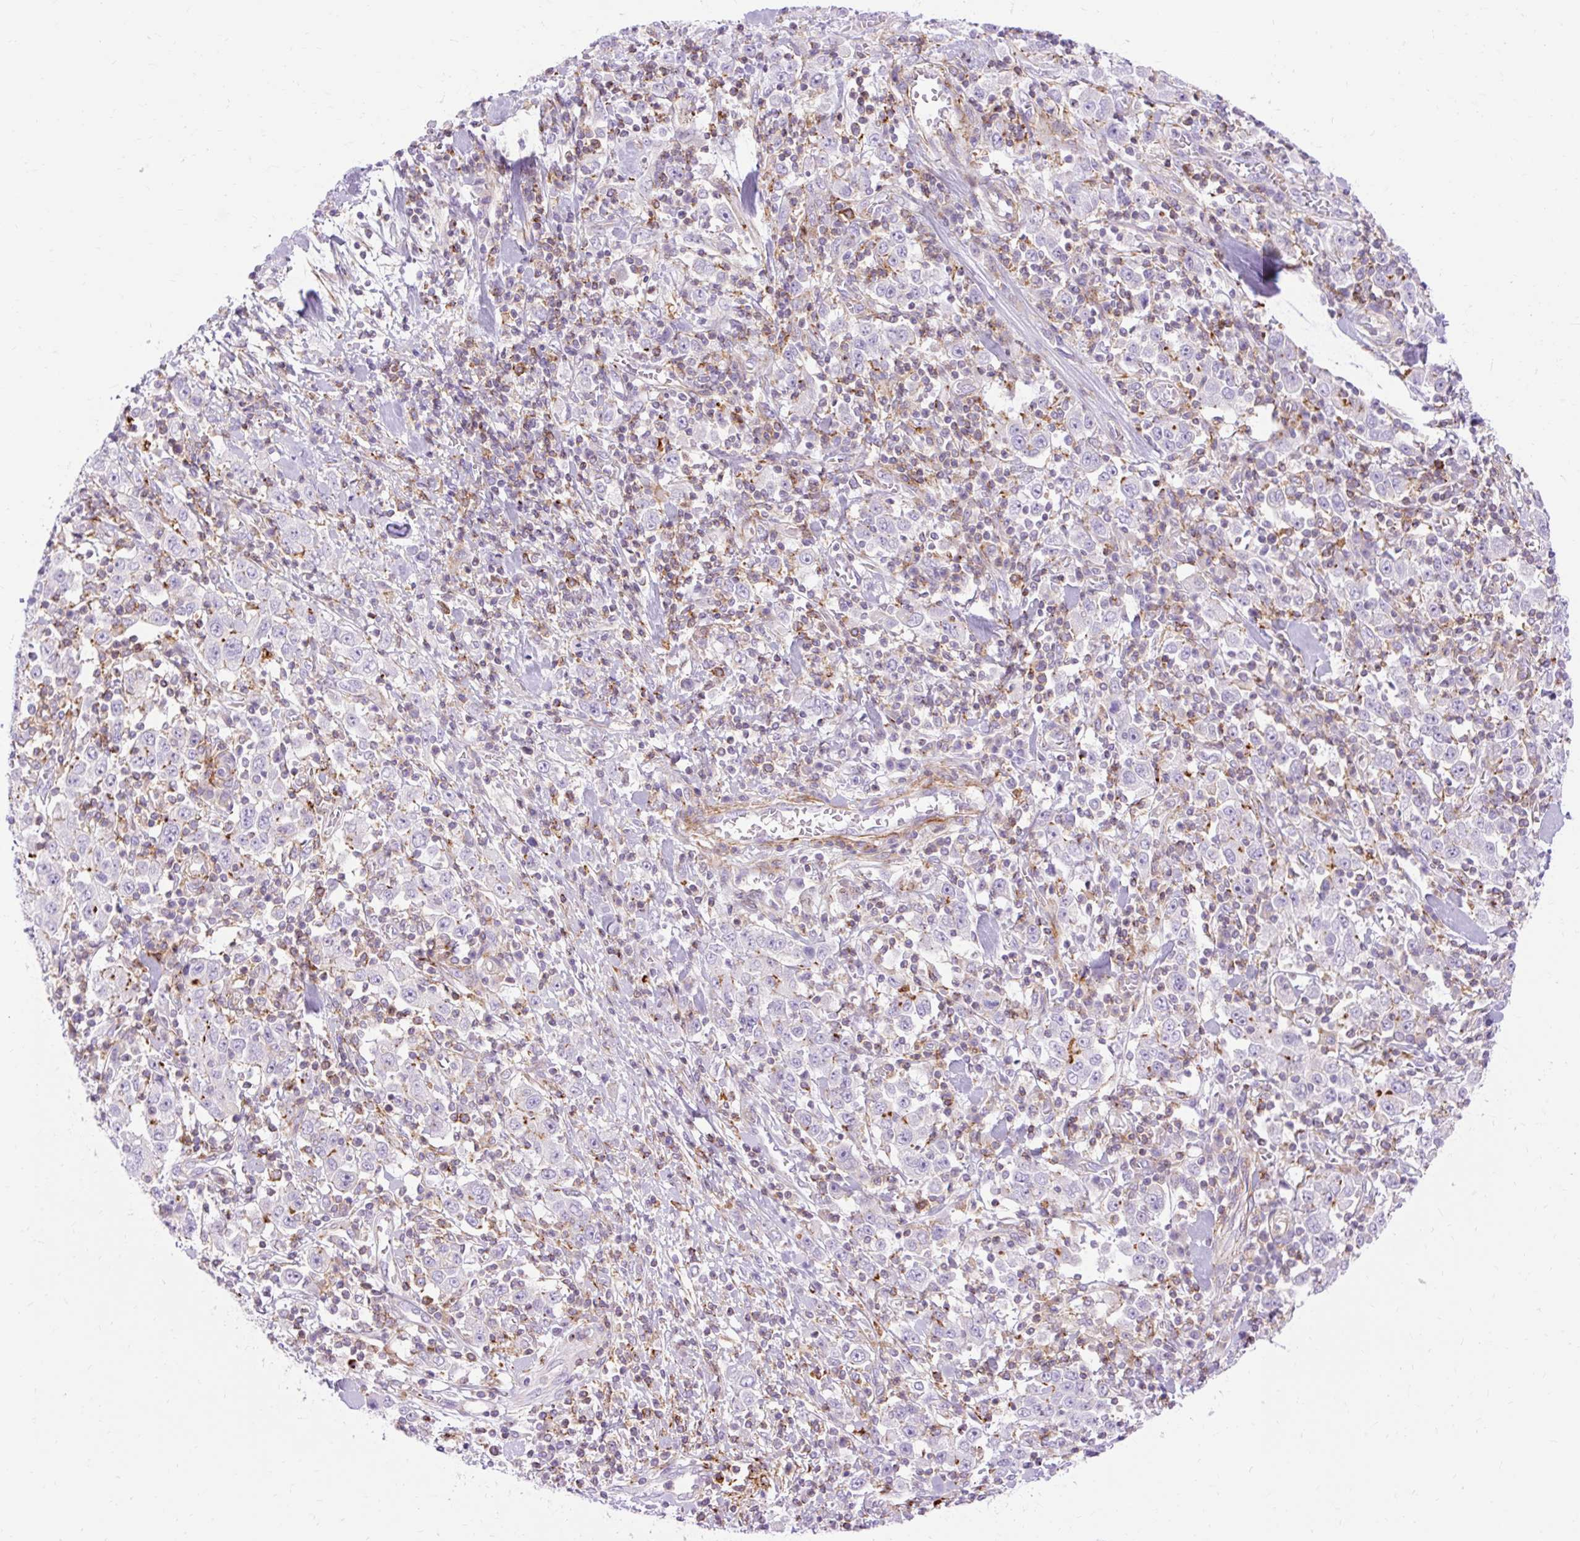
{"staining": {"intensity": "moderate", "quantity": "<25%", "location": "cytoplasmic/membranous"}, "tissue": "stomach cancer", "cell_type": "Tumor cells", "image_type": "cancer", "snomed": [{"axis": "morphology", "description": "Normal tissue, NOS"}, {"axis": "morphology", "description": "Adenocarcinoma, NOS"}, {"axis": "topography", "description": "Stomach, upper"}, {"axis": "topography", "description": "Stomach"}], "caption": "This histopathology image reveals stomach cancer (adenocarcinoma) stained with immunohistochemistry to label a protein in brown. The cytoplasmic/membranous of tumor cells show moderate positivity for the protein. Nuclei are counter-stained blue.", "gene": "CORO7-PAM16", "patient": {"sex": "male", "age": 59}}